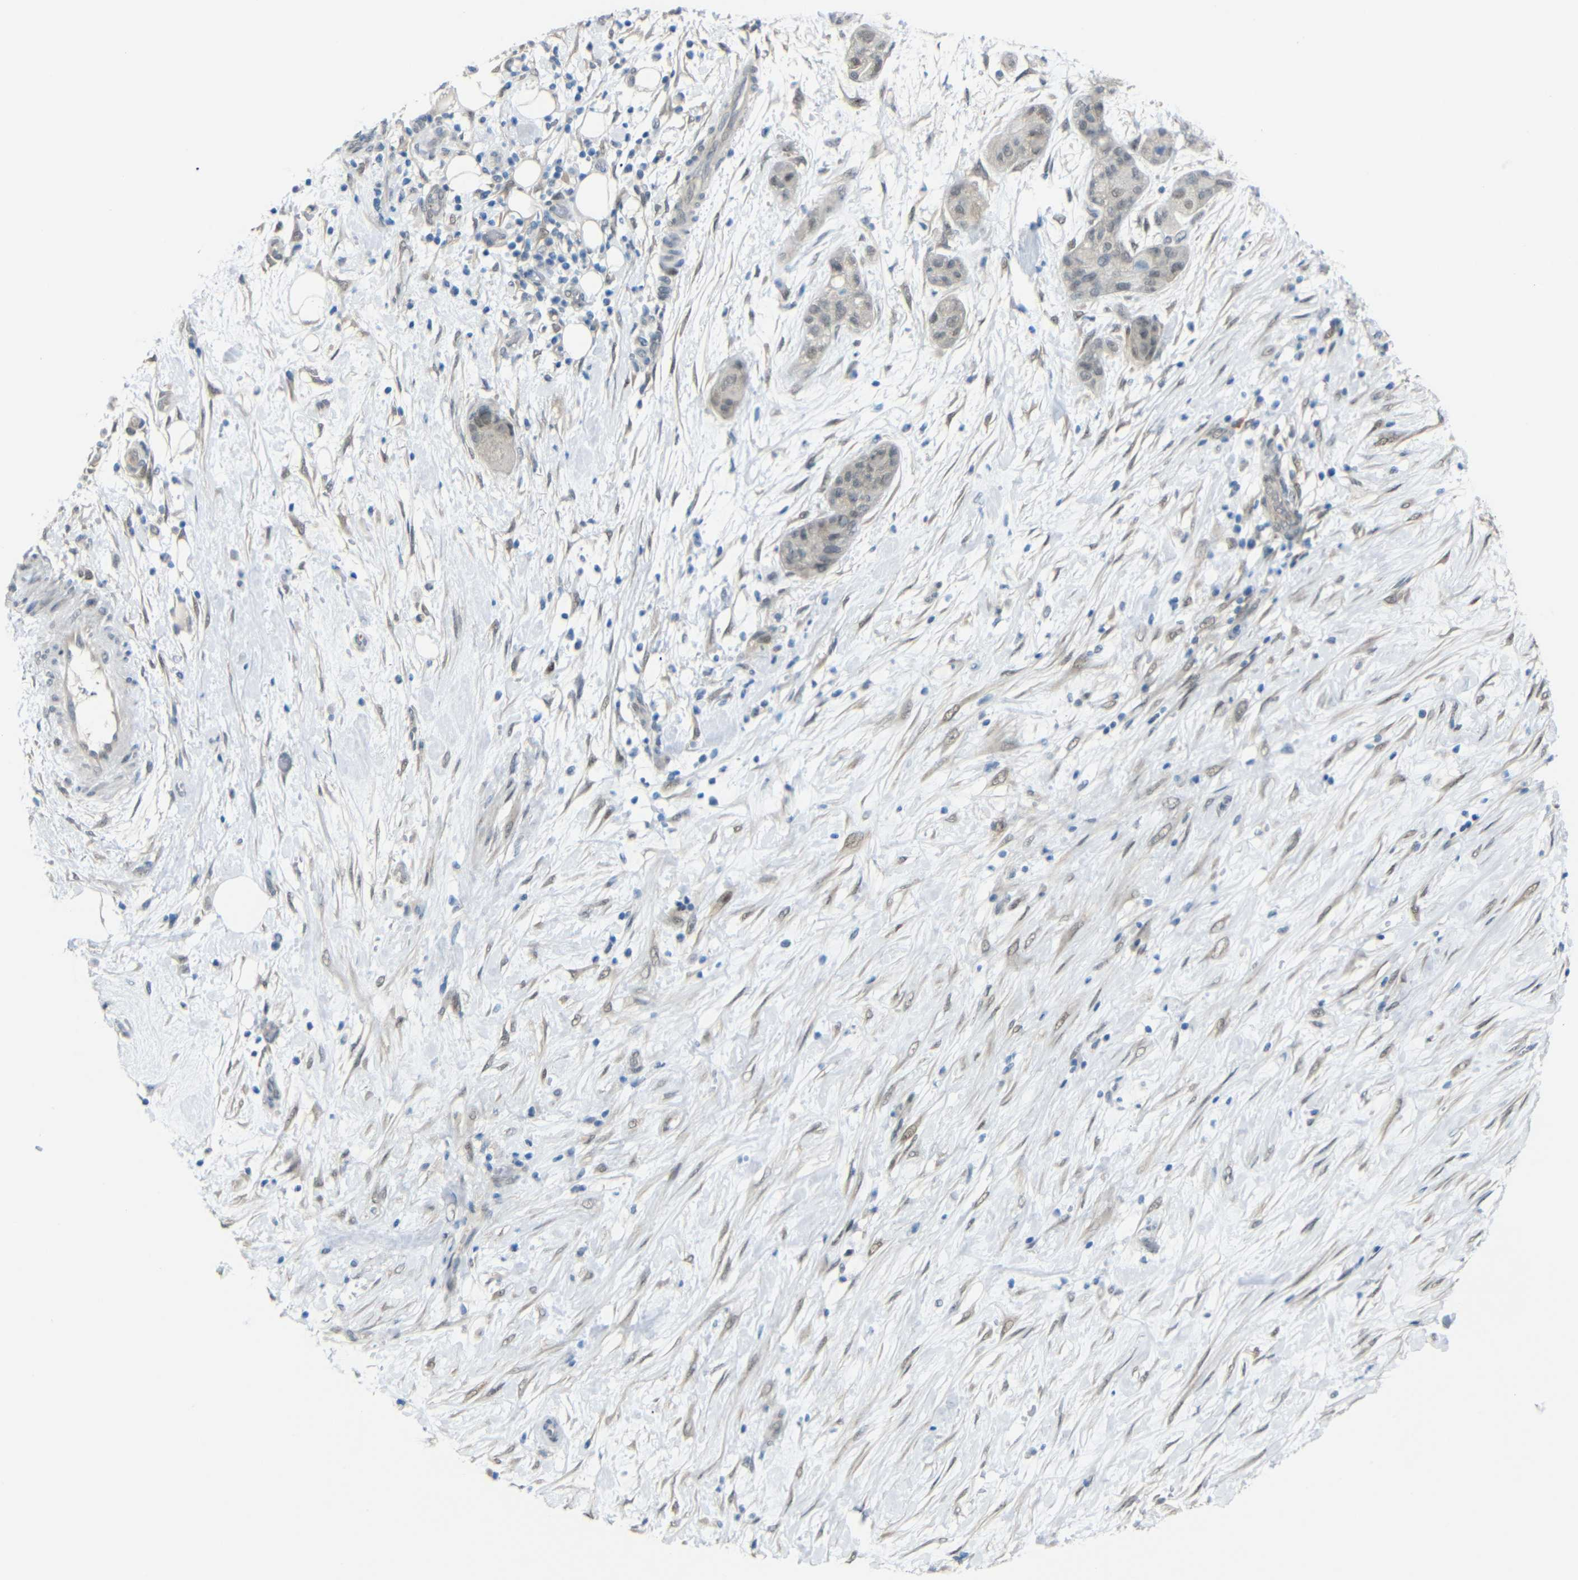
{"staining": {"intensity": "weak", "quantity": ">75%", "location": "nuclear"}, "tissue": "pancreatic cancer", "cell_type": "Tumor cells", "image_type": "cancer", "snomed": [{"axis": "morphology", "description": "Adenocarcinoma, NOS"}, {"axis": "topography", "description": "Pancreas"}], "caption": "Pancreatic adenocarcinoma stained with a brown dye displays weak nuclear positive staining in about >75% of tumor cells.", "gene": "GPR158", "patient": {"sex": "female", "age": 78}}